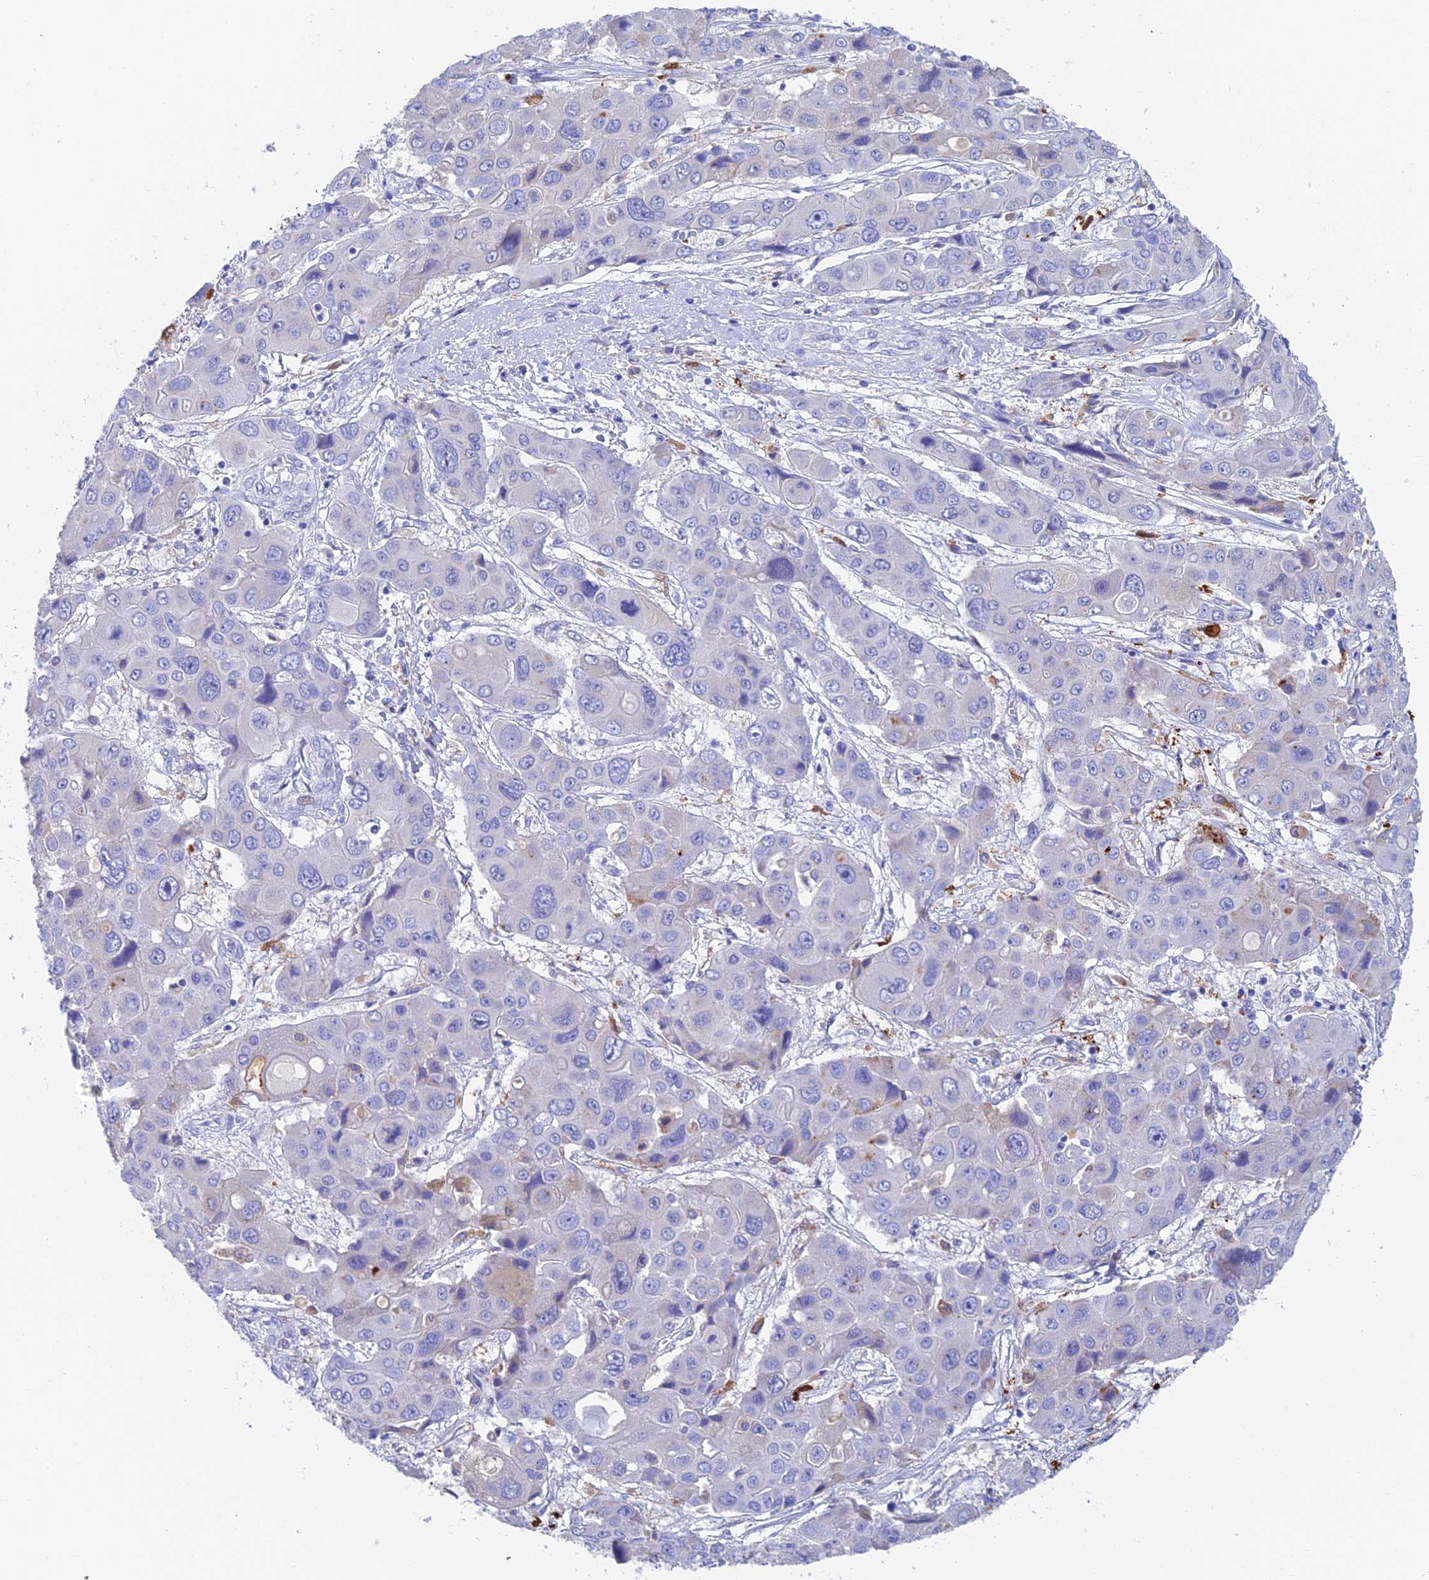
{"staining": {"intensity": "negative", "quantity": "none", "location": "none"}, "tissue": "liver cancer", "cell_type": "Tumor cells", "image_type": "cancer", "snomed": [{"axis": "morphology", "description": "Cholangiocarcinoma"}, {"axis": "topography", "description": "Liver"}], "caption": "This is an immunohistochemistry (IHC) image of human liver cancer (cholangiocarcinoma). There is no staining in tumor cells.", "gene": "ADAMTS13", "patient": {"sex": "male", "age": 67}}